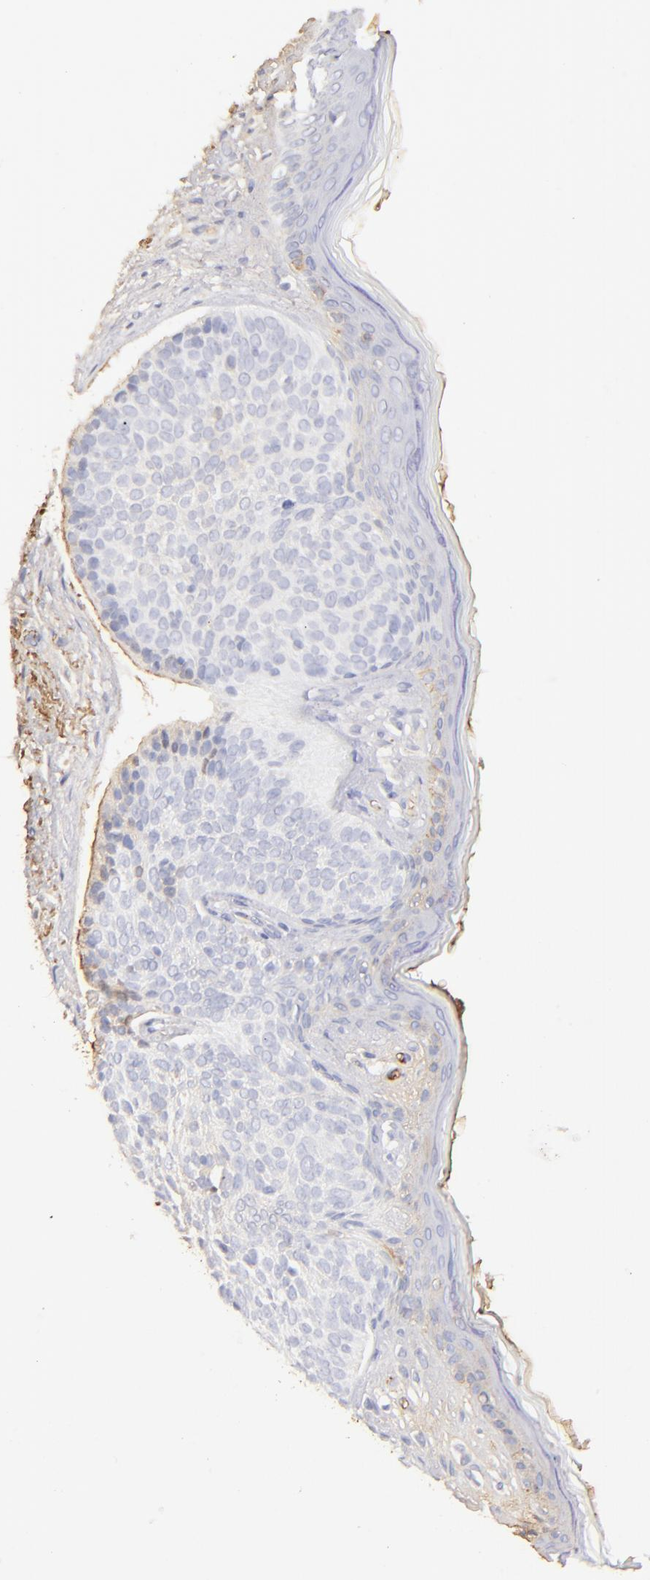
{"staining": {"intensity": "weak", "quantity": ">75%", "location": "cytoplasmic/membranous"}, "tissue": "skin cancer", "cell_type": "Tumor cells", "image_type": "cancer", "snomed": [{"axis": "morphology", "description": "Basal cell carcinoma"}, {"axis": "topography", "description": "Skin"}], "caption": "Approximately >75% of tumor cells in human skin cancer display weak cytoplasmic/membranous protein positivity as visualized by brown immunohistochemical staining.", "gene": "FGB", "patient": {"sex": "female", "age": 78}}